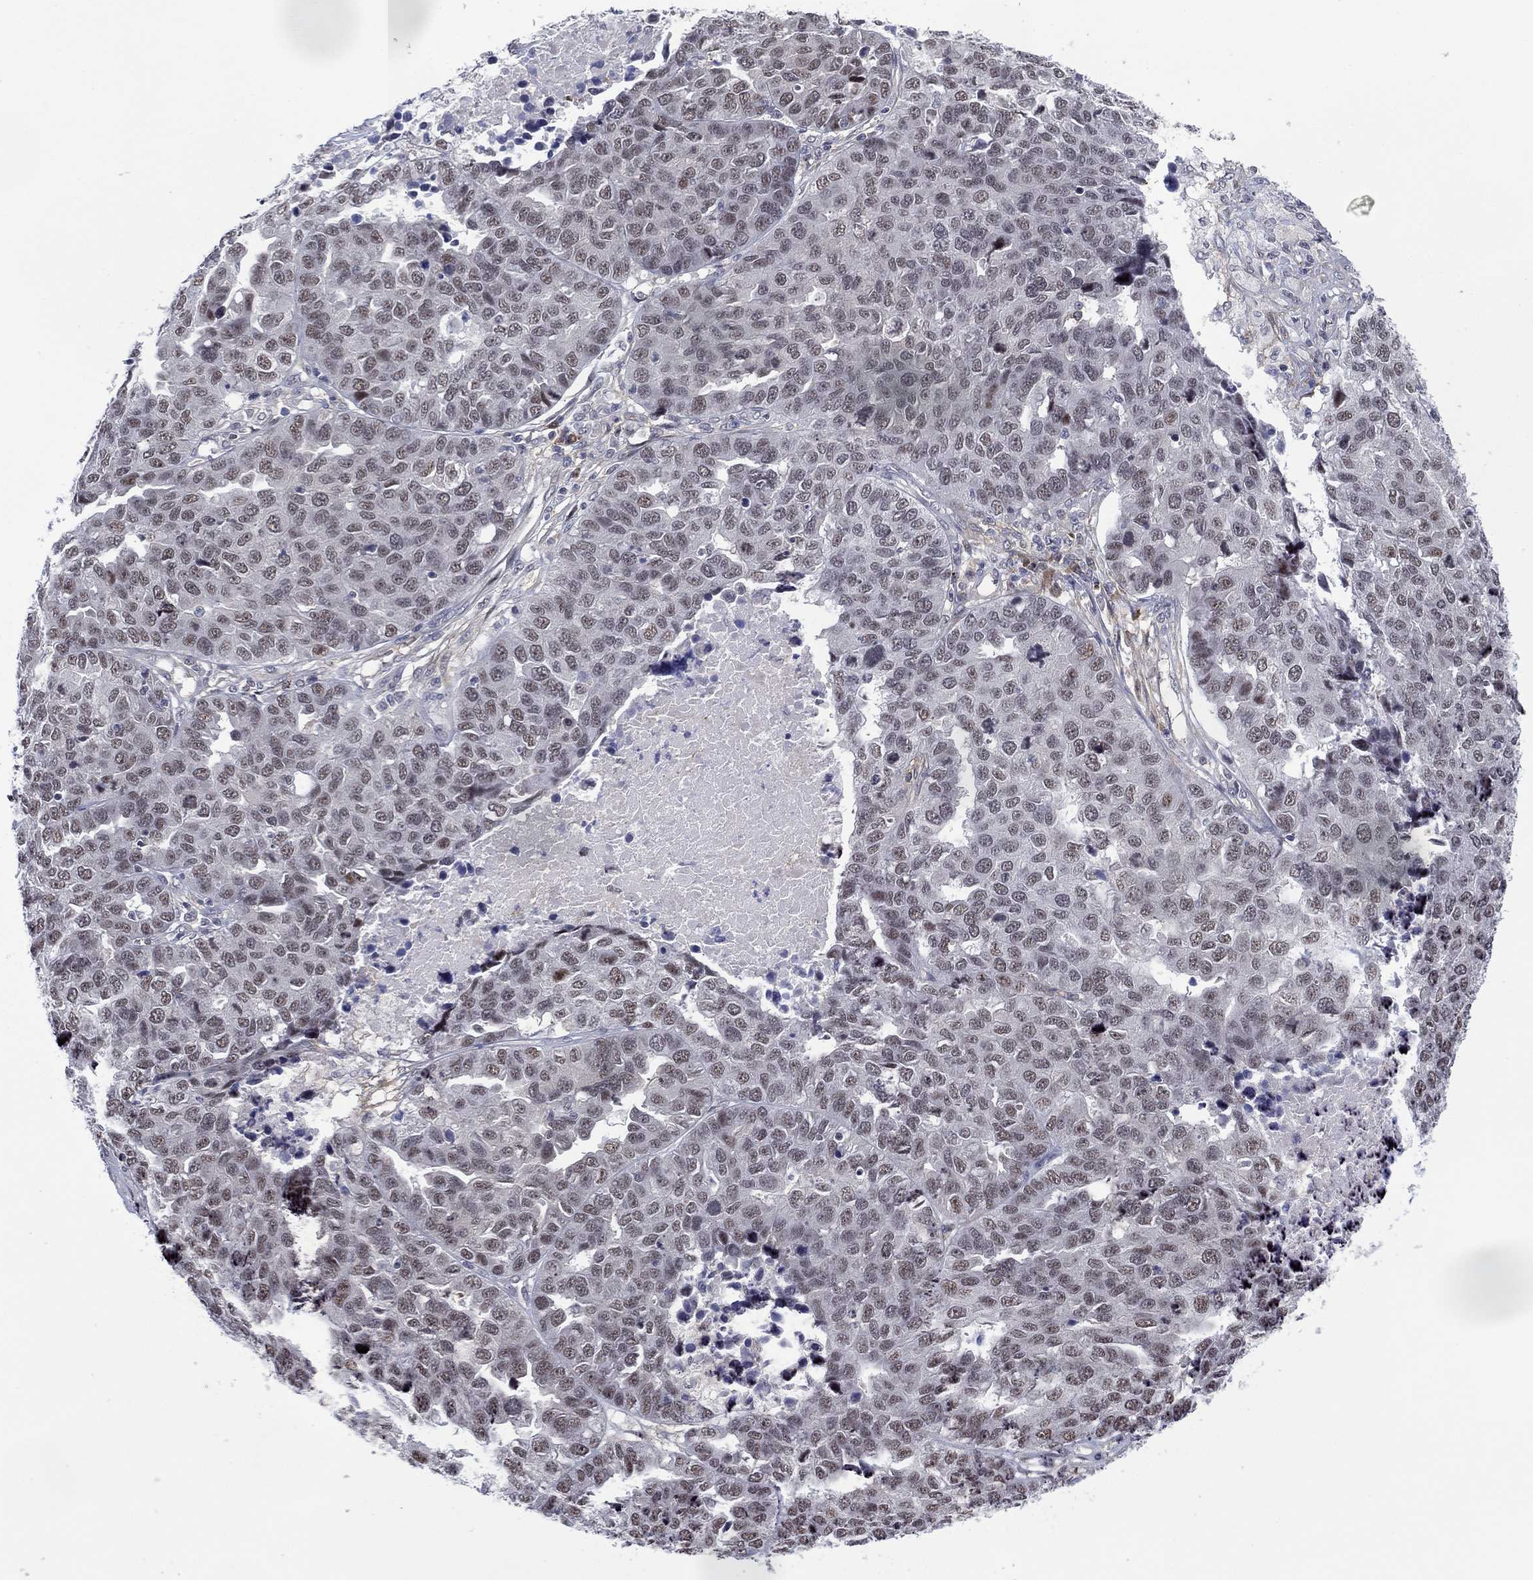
{"staining": {"intensity": "negative", "quantity": "none", "location": "none"}, "tissue": "ovarian cancer", "cell_type": "Tumor cells", "image_type": "cancer", "snomed": [{"axis": "morphology", "description": "Cystadenocarcinoma, serous, NOS"}, {"axis": "topography", "description": "Ovary"}], "caption": "The immunohistochemistry (IHC) photomicrograph has no significant staining in tumor cells of ovarian serous cystadenocarcinoma tissue.", "gene": "DPP4", "patient": {"sex": "female", "age": 87}}